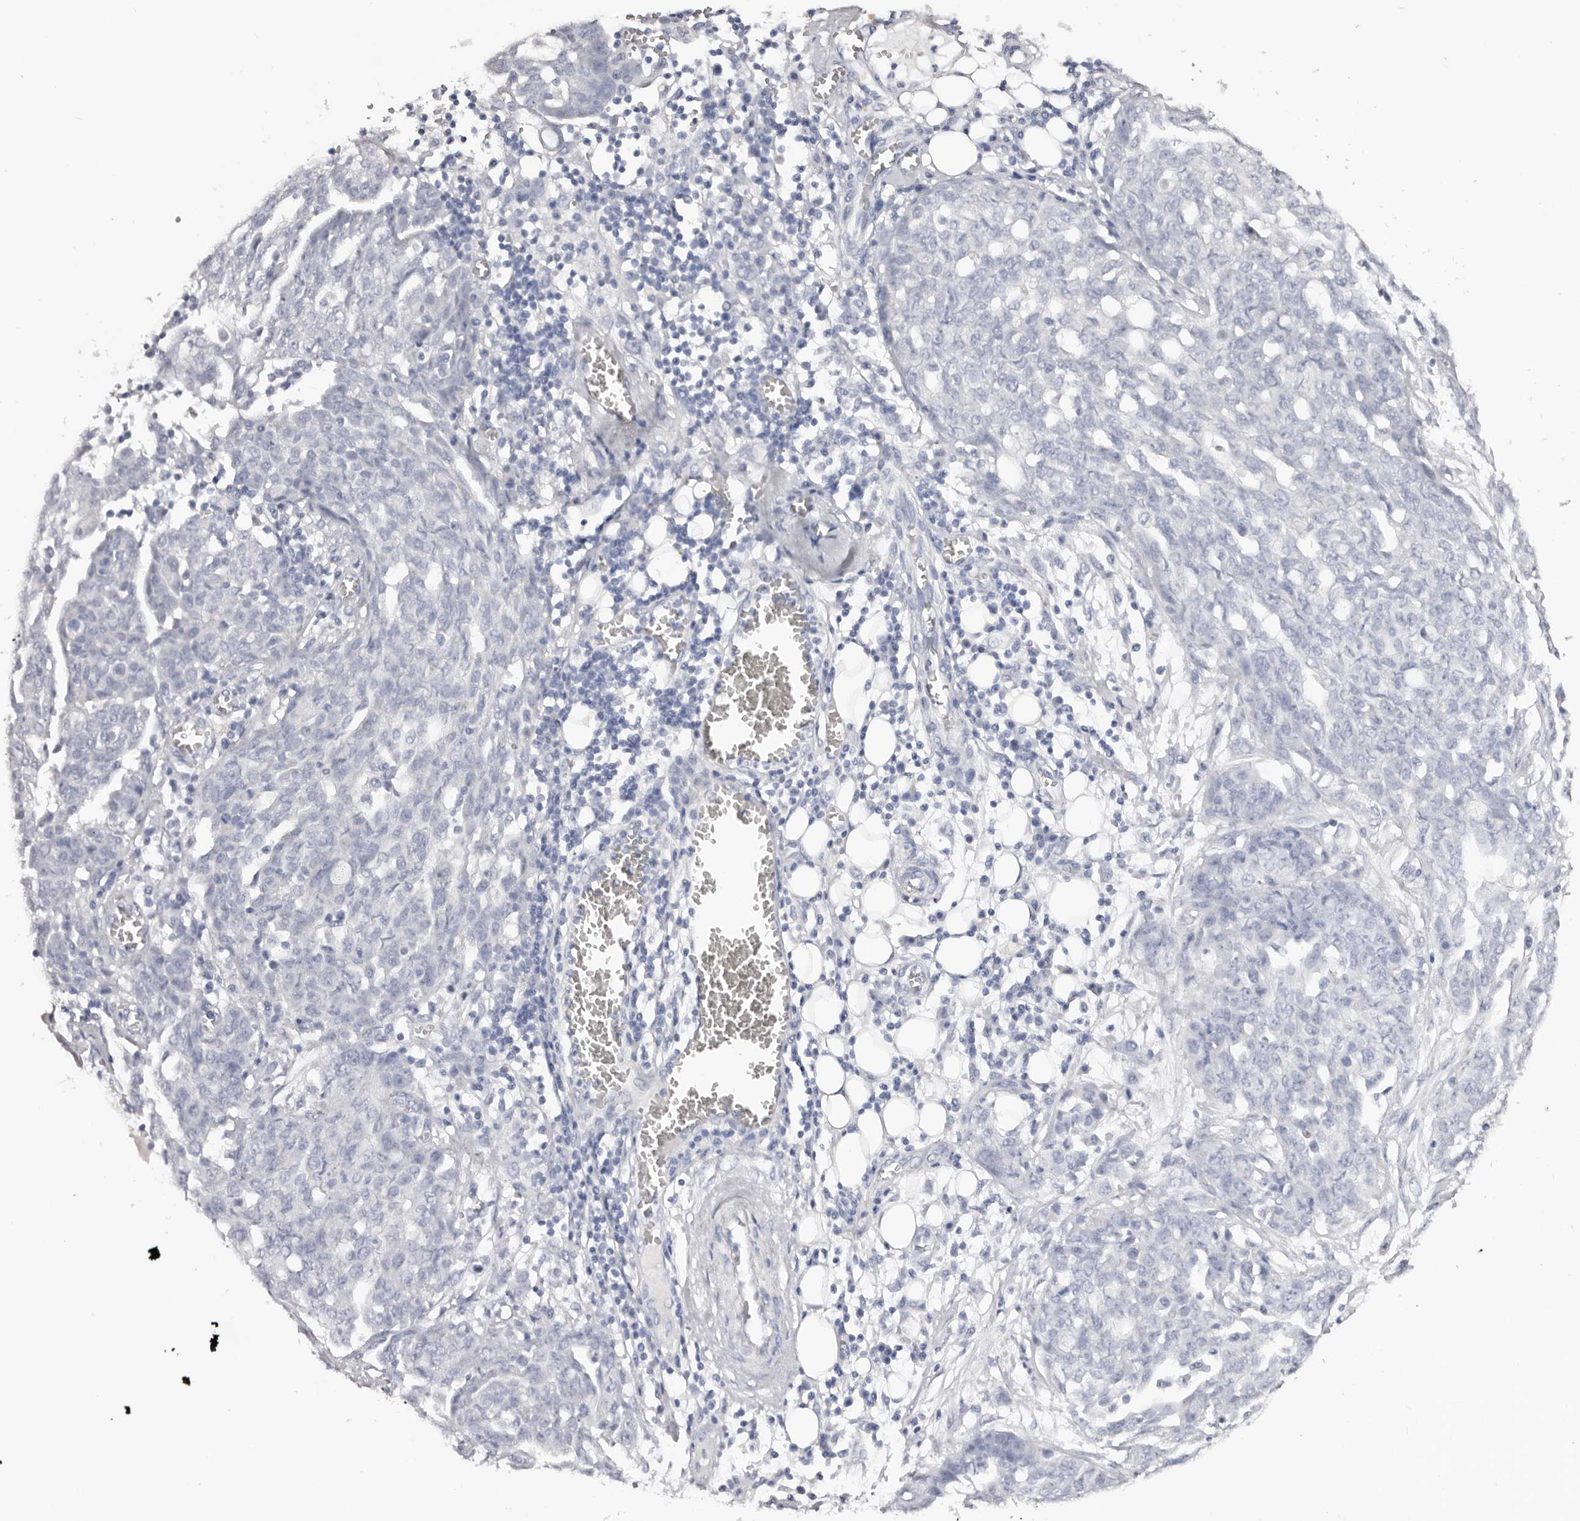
{"staining": {"intensity": "negative", "quantity": "none", "location": "none"}, "tissue": "ovarian cancer", "cell_type": "Tumor cells", "image_type": "cancer", "snomed": [{"axis": "morphology", "description": "Cystadenocarcinoma, serous, NOS"}, {"axis": "topography", "description": "Soft tissue"}, {"axis": "topography", "description": "Ovary"}], "caption": "Ovarian cancer (serous cystadenocarcinoma) stained for a protein using immunohistochemistry displays no expression tumor cells.", "gene": "AKNAD1", "patient": {"sex": "female", "age": 57}}